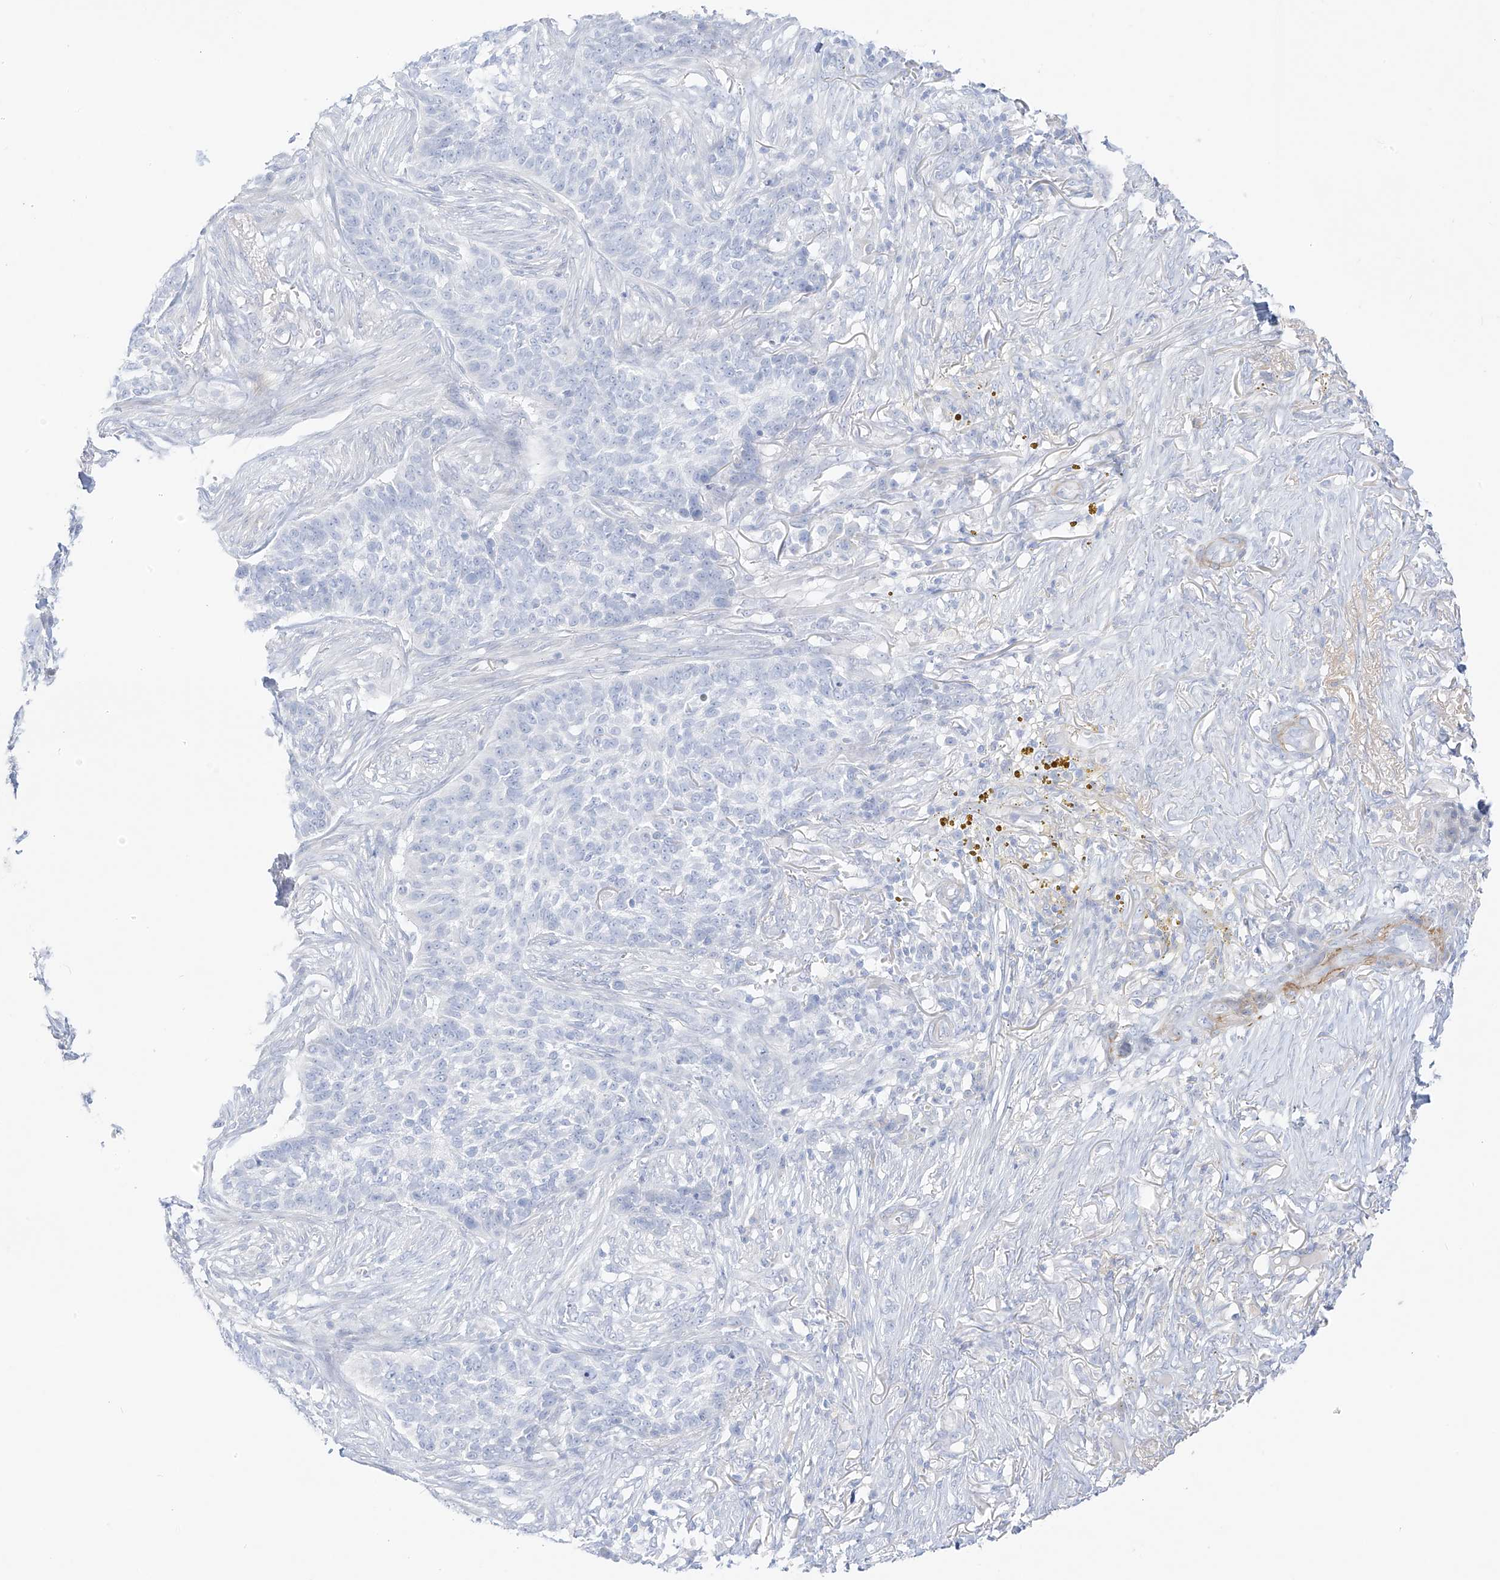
{"staining": {"intensity": "negative", "quantity": "none", "location": "none"}, "tissue": "skin cancer", "cell_type": "Tumor cells", "image_type": "cancer", "snomed": [{"axis": "morphology", "description": "Basal cell carcinoma"}, {"axis": "topography", "description": "Skin"}], "caption": "Skin cancer was stained to show a protein in brown. There is no significant positivity in tumor cells.", "gene": "ST3GAL5", "patient": {"sex": "male", "age": 85}}